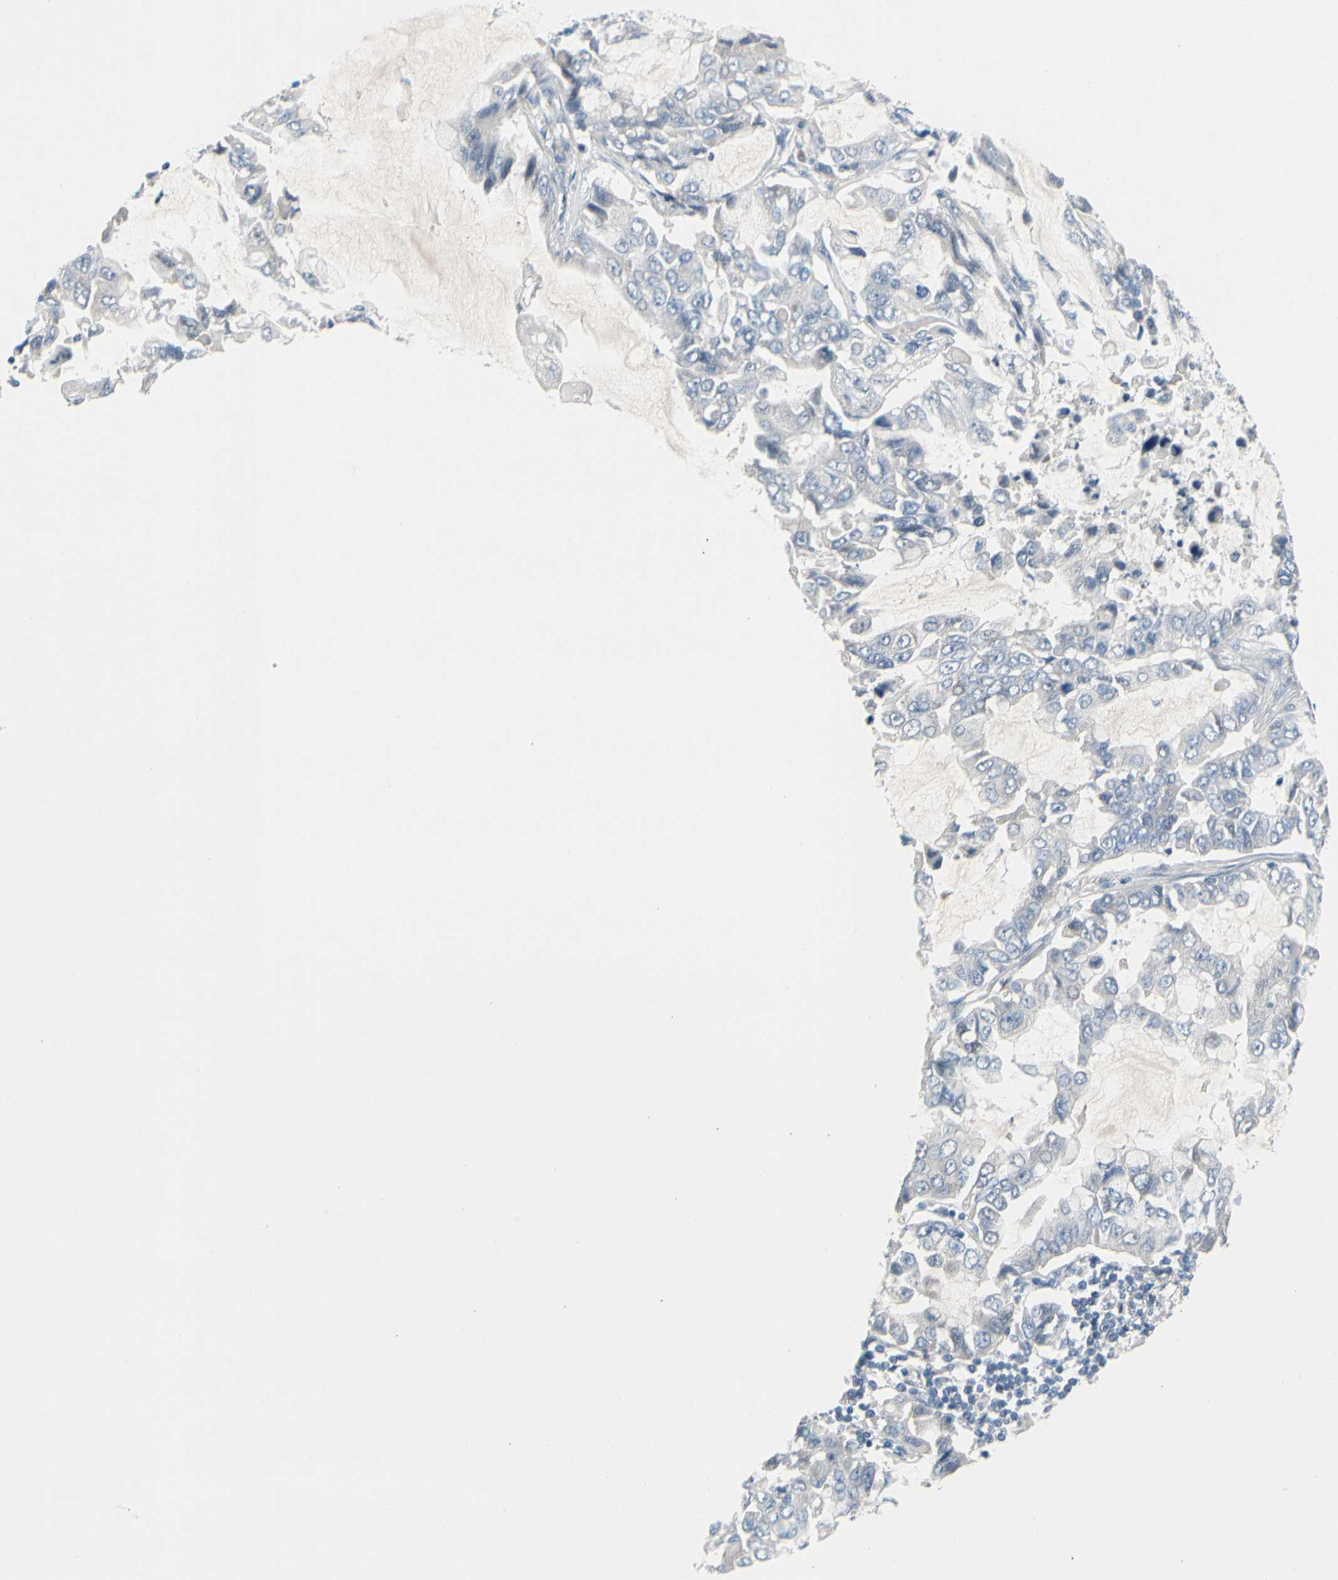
{"staining": {"intensity": "negative", "quantity": "none", "location": "none"}, "tissue": "lung cancer", "cell_type": "Tumor cells", "image_type": "cancer", "snomed": [{"axis": "morphology", "description": "Adenocarcinoma, NOS"}, {"axis": "topography", "description": "Lung"}], "caption": "This is a micrograph of immunohistochemistry (IHC) staining of lung cancer (adenocarcinoma), which shows no positivity in tumor cells. Brightfield microscopy of immunohistochemistry (IHC) stained with DAB (3,3'-diaminobenzidine) (brown) and hematoxylin (blue), captured at high magnification.", "gene": "PGR", "patient": {"sex": "male", "age": 64}}